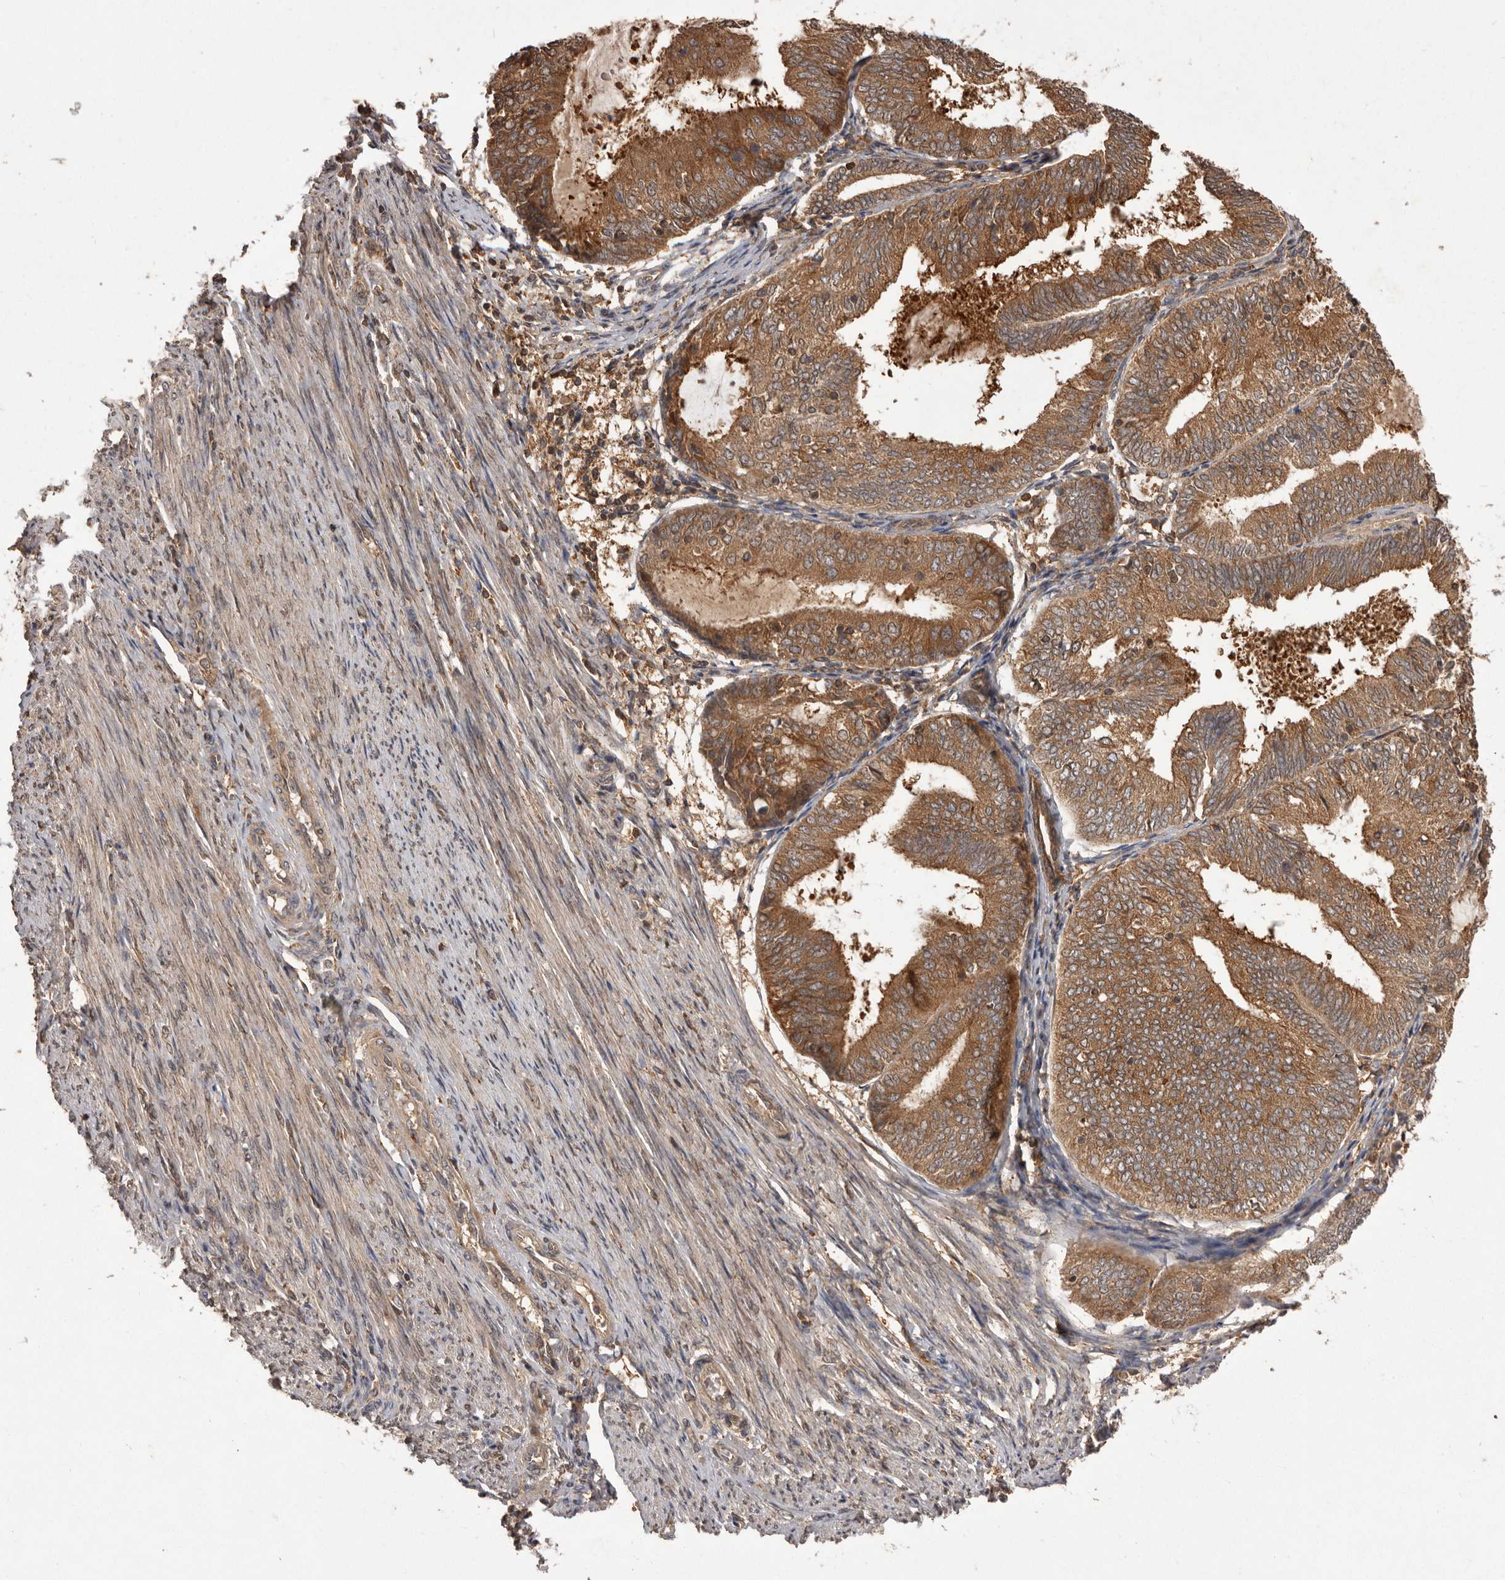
{"staining": {"intensity": "moderate", "quantity": ">75%", "location": "cytoplasmic/membranous"}, "tissue": "endometrial cancer", "cell_type": "Tumor cells", "image_type": "cancer", "snomed": [{"axis": "morphology", "description": "Adenocarcinoma, NOS"}, {"axis": "topography", "description": "Endometrium"}], "caption": "A brown stain labels moderate cytoplasmic/membranous positivity of a protein in human endometrial cancer tumor cells. (DAB IHC, brown staining for protein, blue staining for nuclei).", "gene": "SLC22A3", "patient": {"sex": "female", "age": 81}}